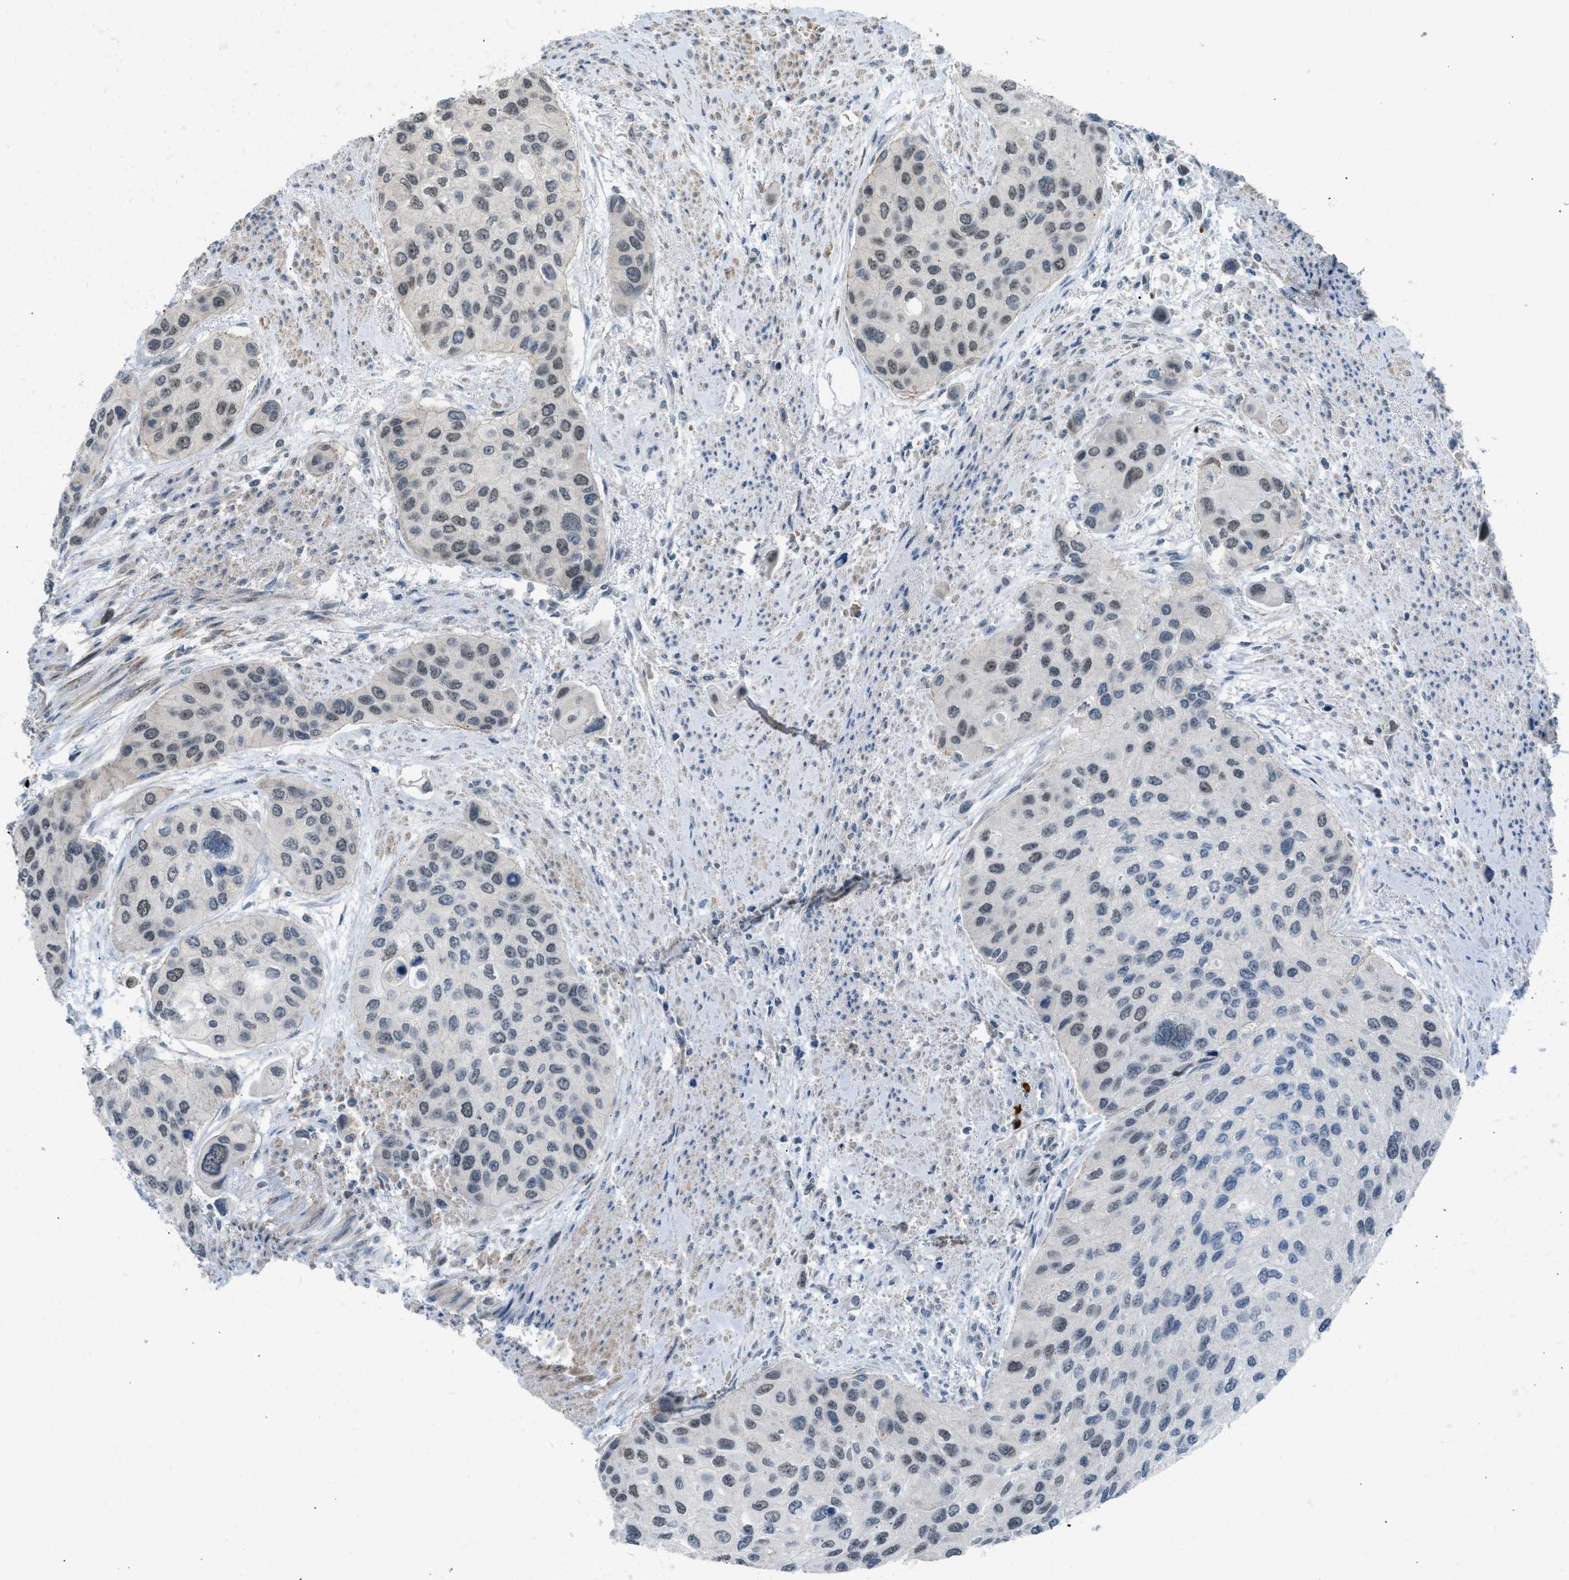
{"staining": {"intensity": "weak", "quantity": "25%-75%", "location": "nuclear"}, "tissue": "urothelial cancer", "cell_type": "Tumor cells", "image_type": "cancer", "snomed": [{"axis": "morphology", "description": "Urothelial carcinoma, High grade"}, {"axis": "topography", "description": "Urinary bladder"}], "caption": "Immunohistochemical staining of urothelial cancer demonstrates low levels of weak nuclear positivity in about 25%-75% of tumor cells. Using DAB (3,3'-diaminobenzidine) (brown) and hematoxylin (blue) stains, captured at high magnification using brightfield microscopy.", "gene": "TTBK2", "patient": {"sex": "female", "age": 56}}